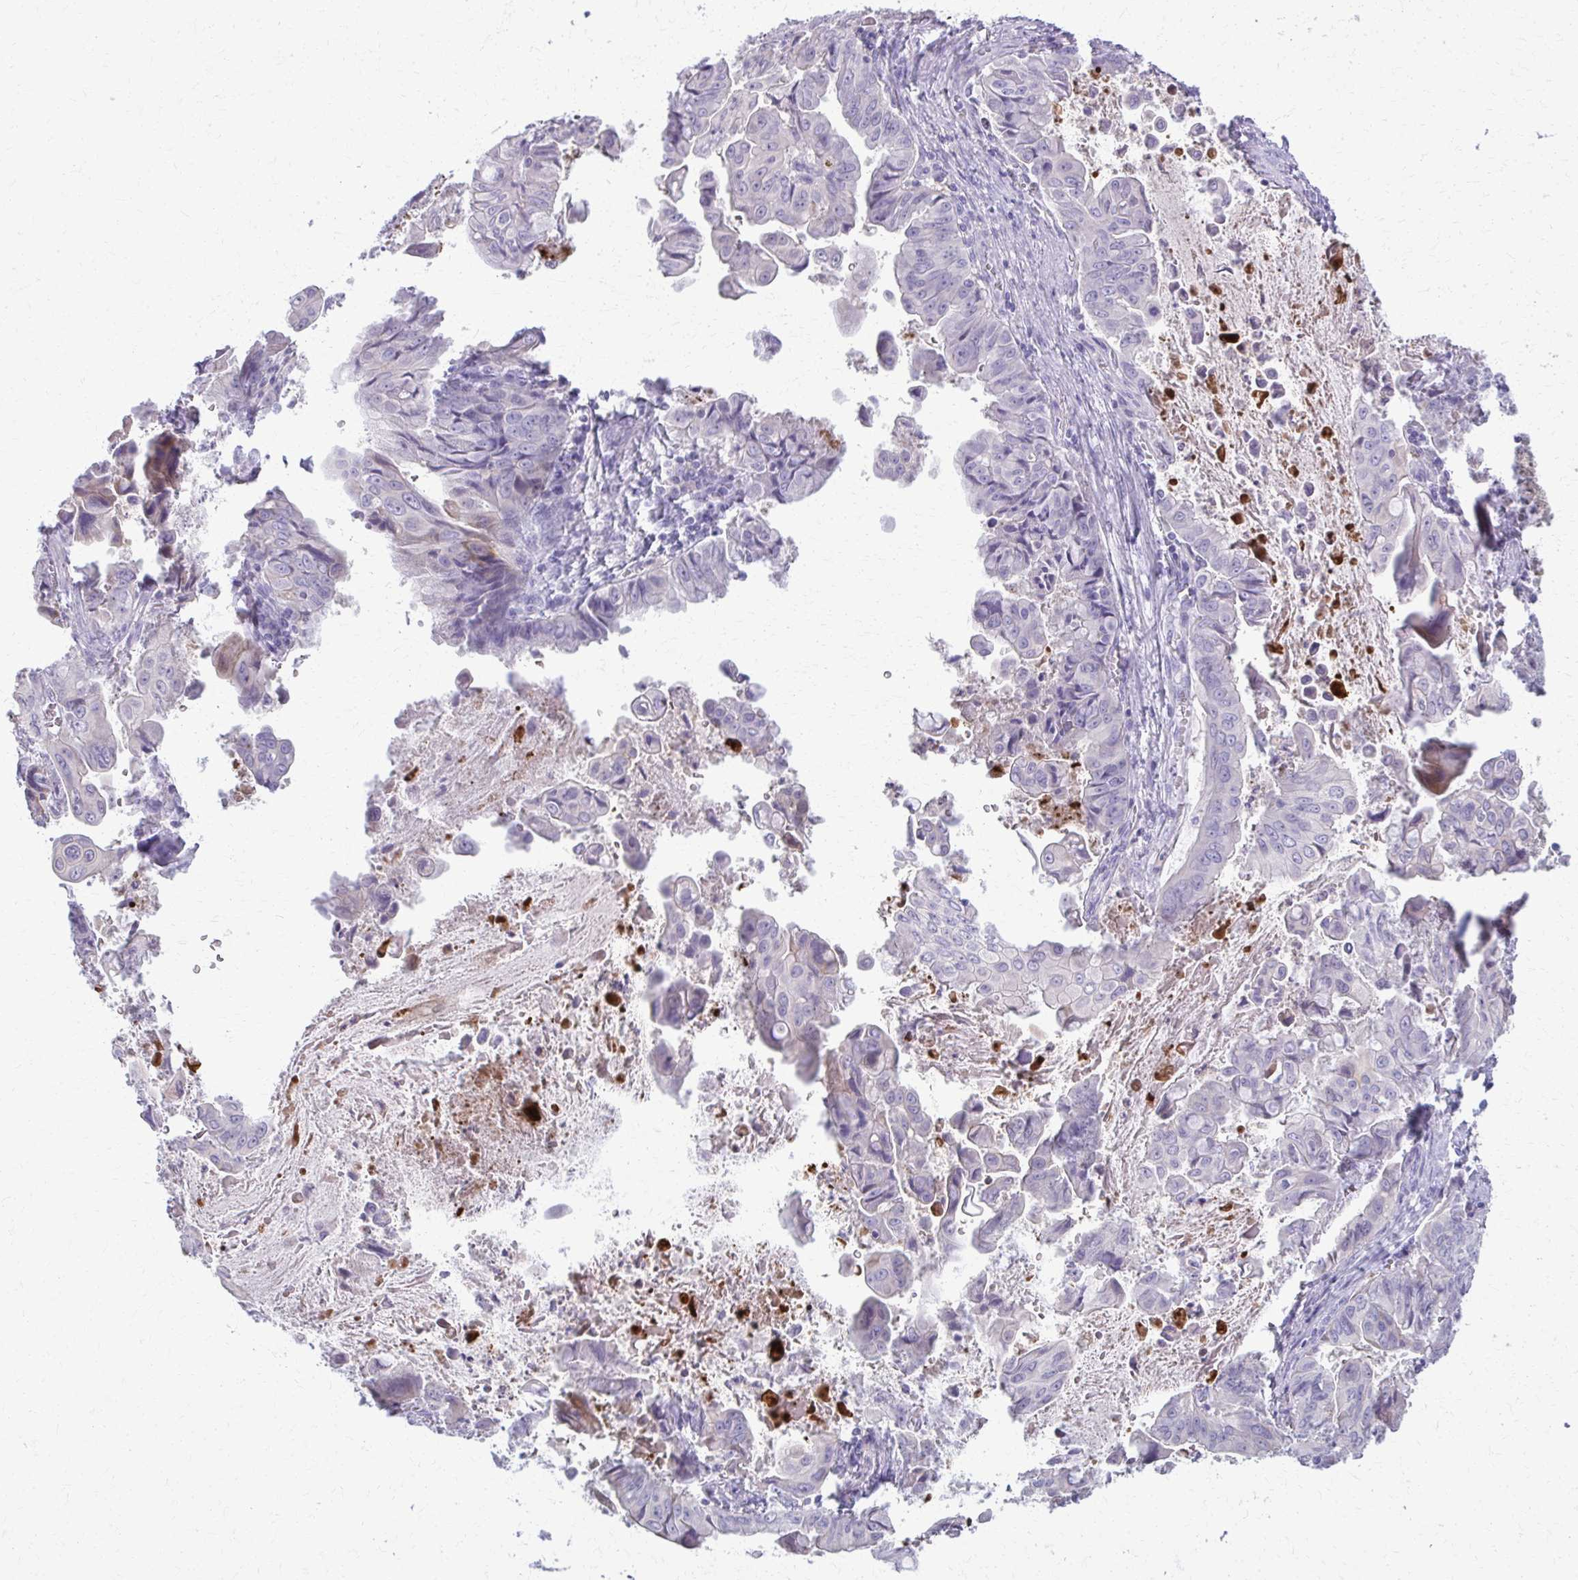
{"staining": {"intensity": "negative", "quantity": "none", "location": "none"}, "tissue": "stomach cancer", "cell_type": "Tumor cells", "image_type": "cancer", "snomed": [{"axis": "morphology", "description": "Adenocarcinoma, NOS"}, {"axis": "topography", "description": "Stomach, upper"}], "caption": "Immunohistochemistry of stomach cancer (adenocarcinoma) reveals no positivity in tumor cells.", "gene": "OR4M1", "patient": {"sex": "male", "age": 80}}